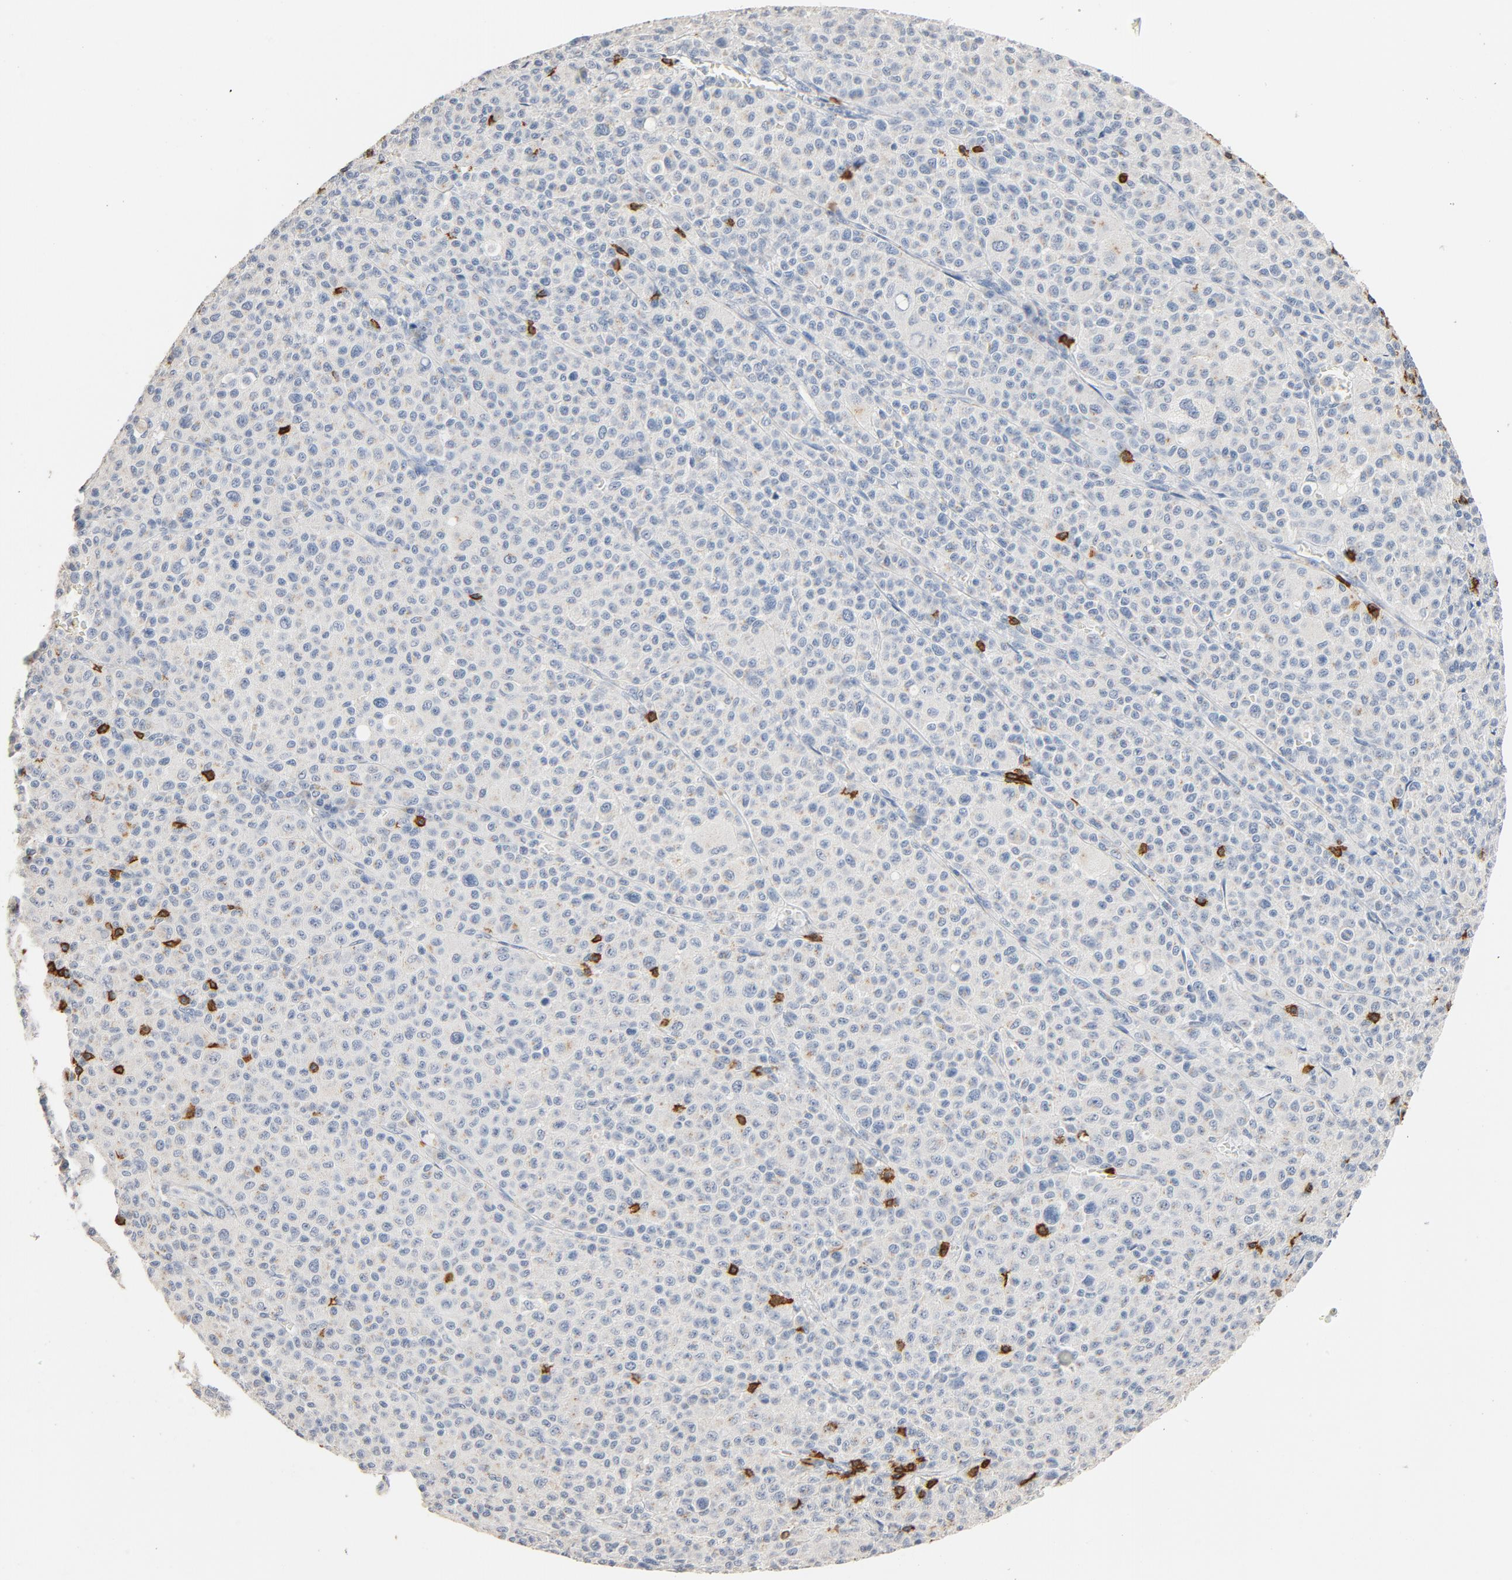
{"staining": {"intensity": "negative", "quantity": "none", "location": "none"}, "tissue": "melanoma", "cell_type": "Tumor cells", "image_type": "cancer", "snomed": [{"axis": "morphology", "description": "Malignant melanoma, Metastatic site"}, {"axis": "topography", "description": "Skin"}], "caption": "Immunohistochemical staining of malignant melanoma (metastatic site) reveals no significant staining in tumor cells.", "gene": "CD247", "patient": {"sex": "female", "age": 74}}